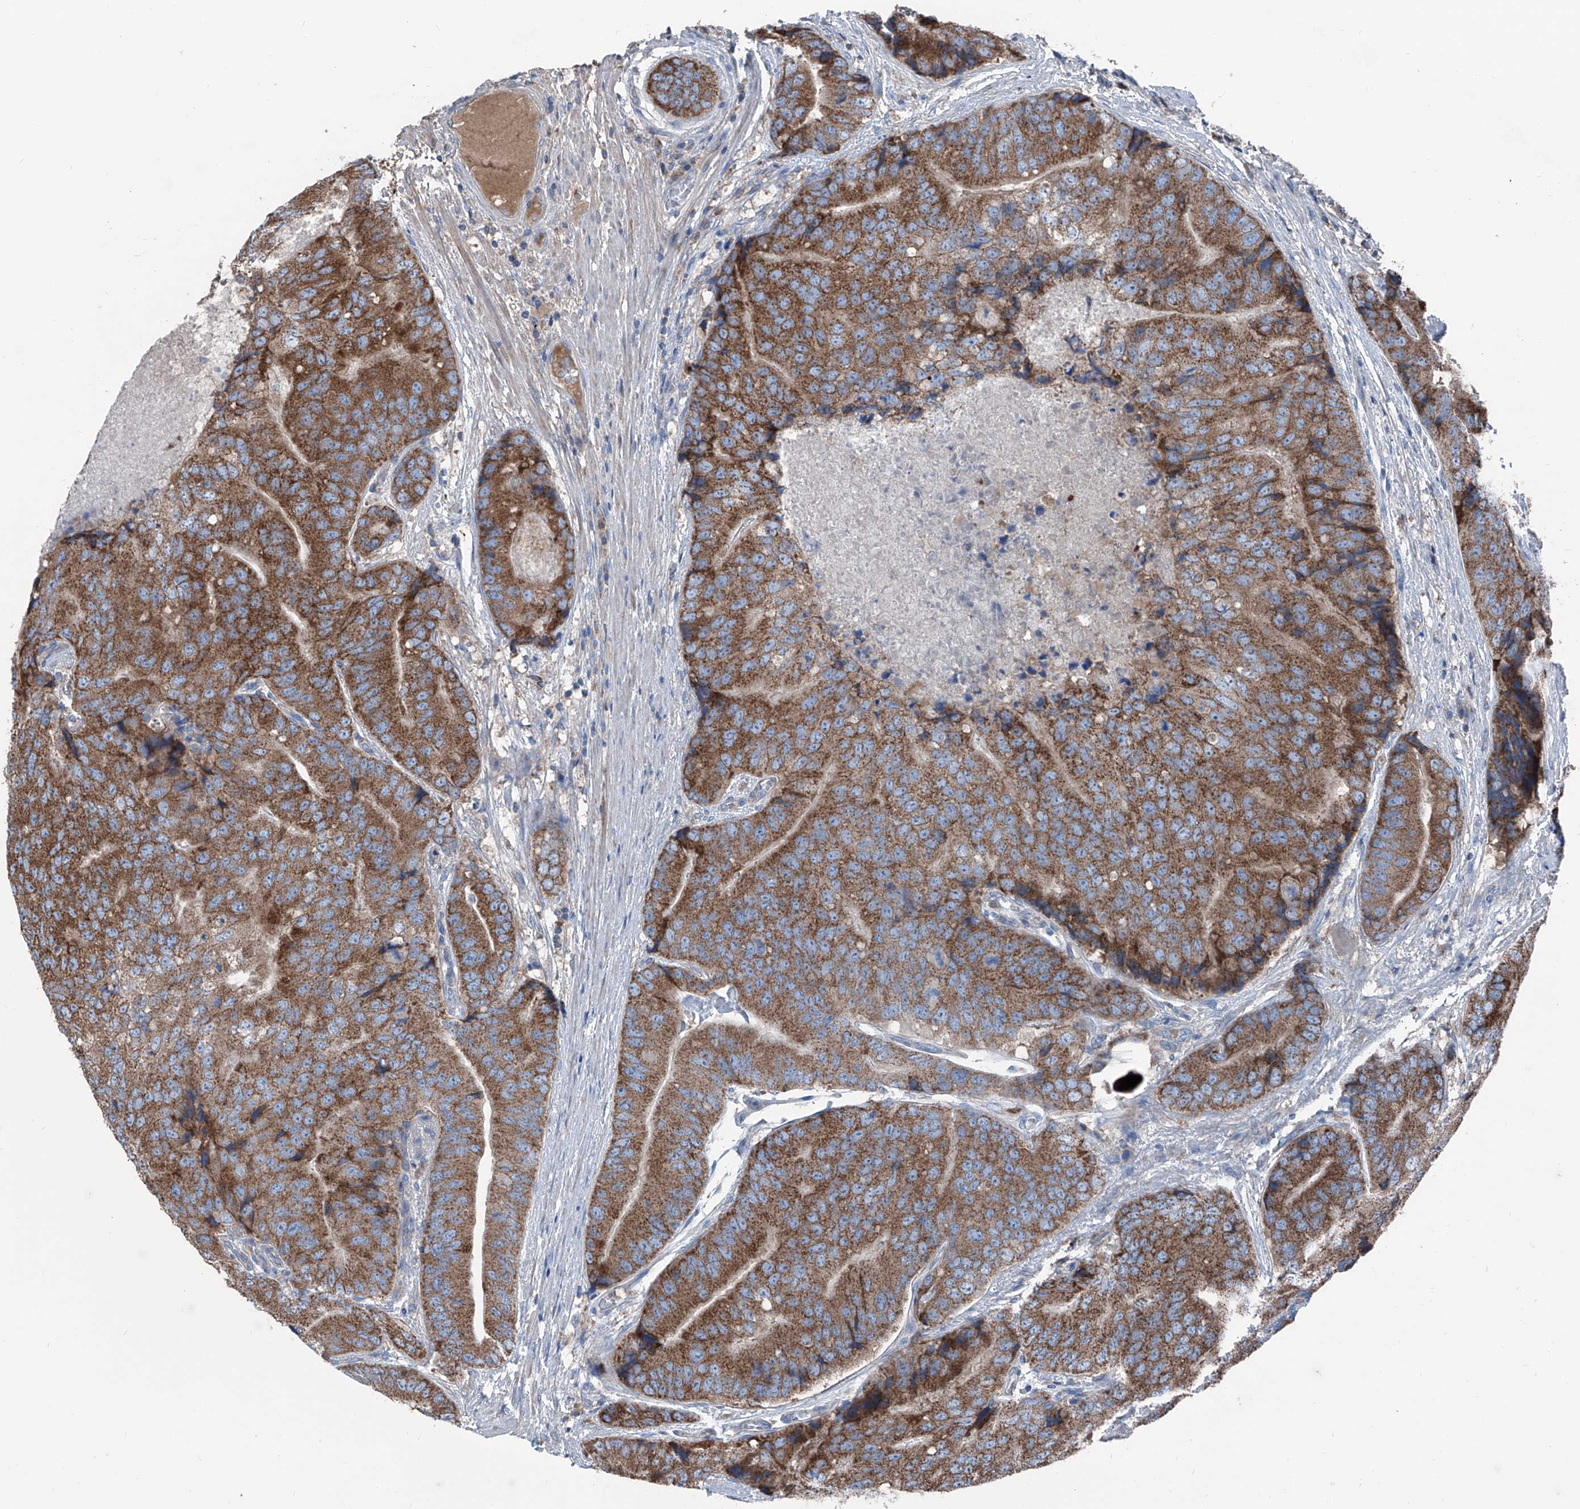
{"staining": {"intensity": "moderate", "quantity": ">75%", "location": "cytoplasmic/membranous"}, "tissue": "prostate cancer", "cell_type": "Tumor cells", "image_type": "cancer", "snomed": [{"axis": "morphology", "description": "Adenocarcinoma, High grade"}, {"axis": "topography", "description": "Prostate"}], "caption": "The immunohistochemical stain labels moderate cytoplasmic/membranous expression in tumor cells of prostate cancer (adenocarcinoma (high-grade)) tissue.", "gene": "GPAT3", "patient": {"sex": "male", "age": 70}}